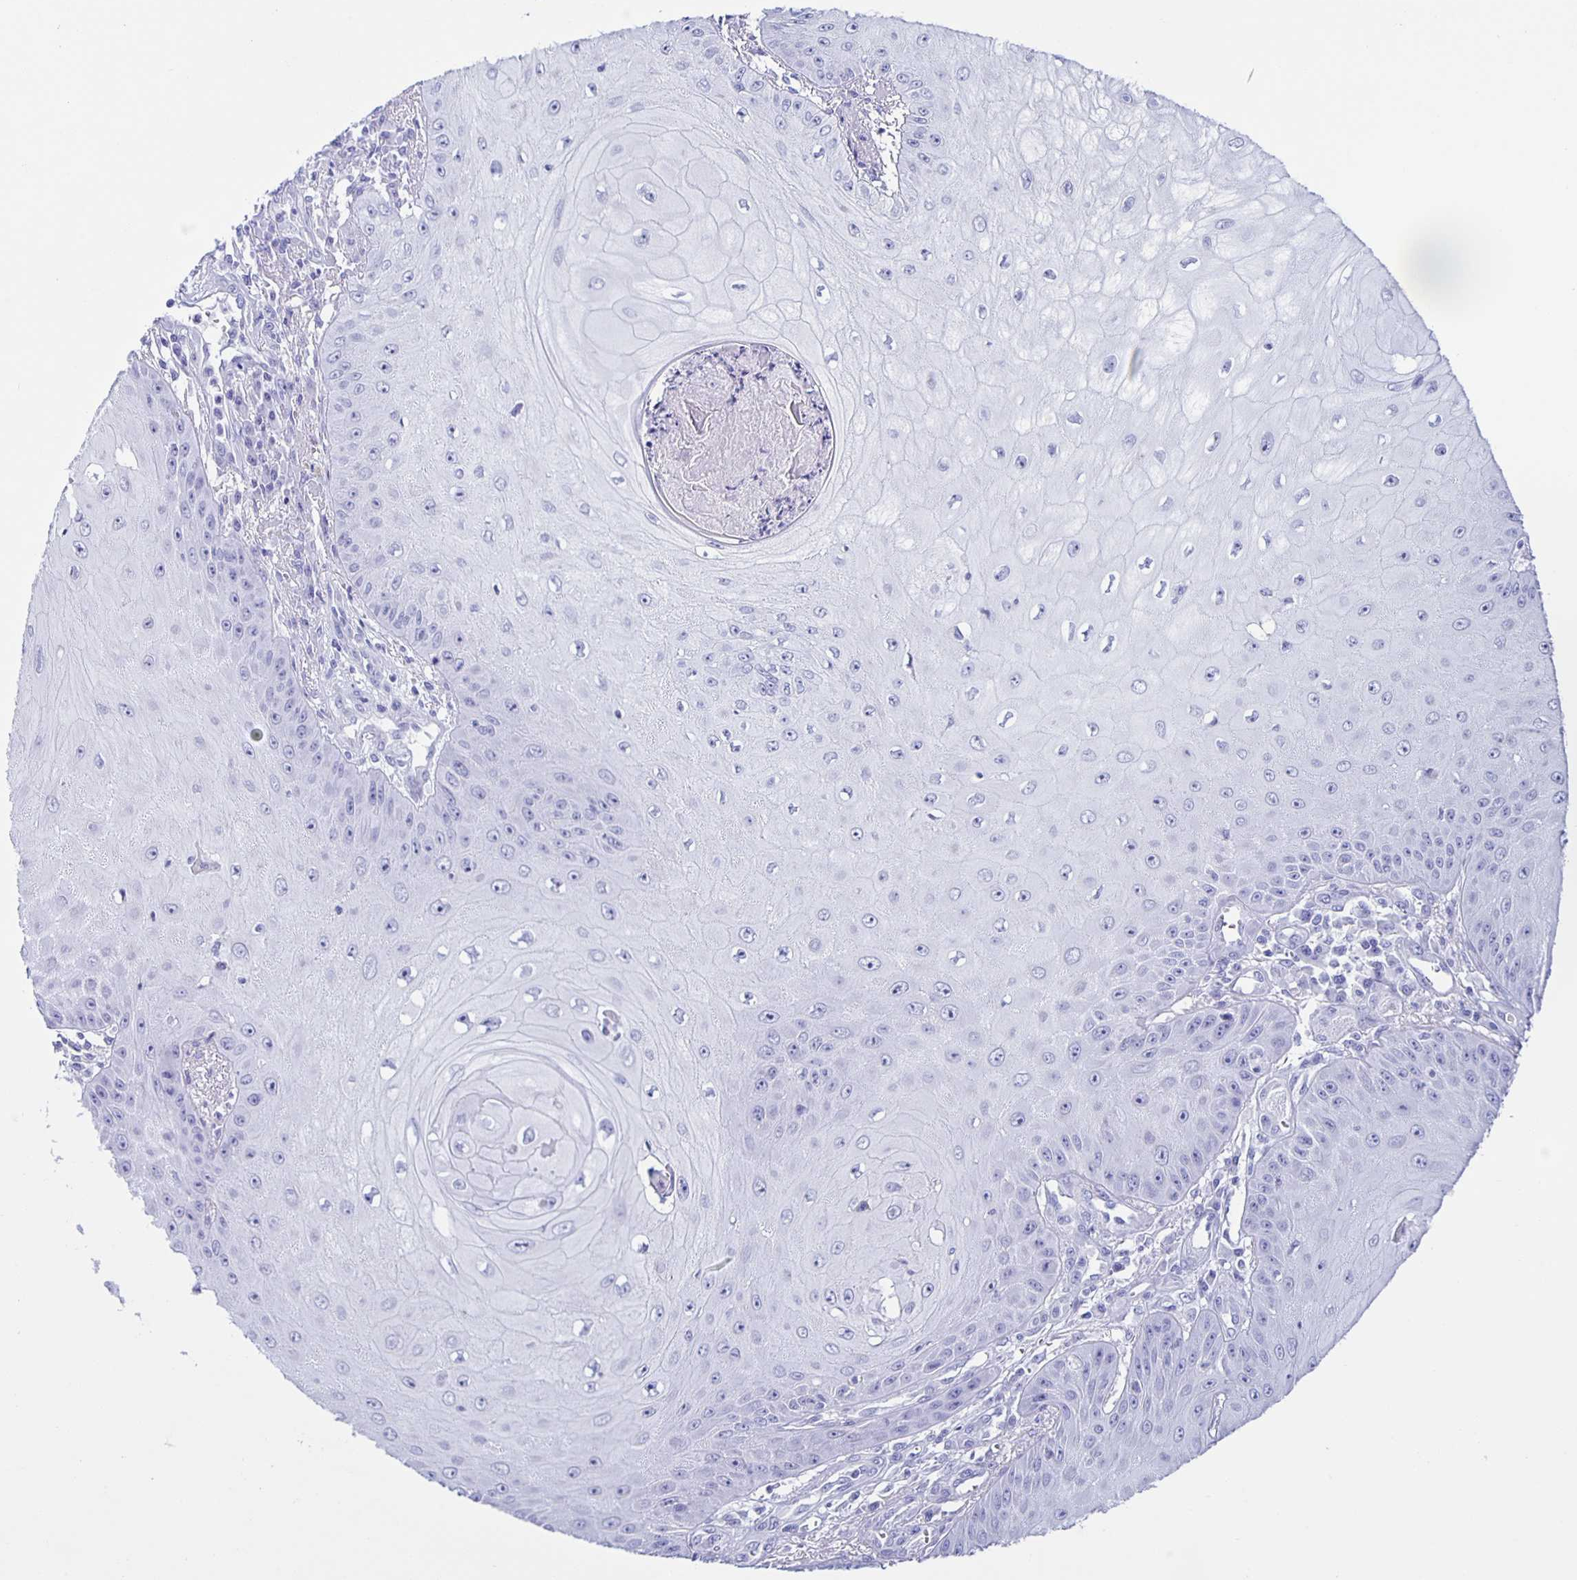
{"staining": {"intensity": "negative", "quantity": "none", "location": "none"}, "tissue": "skin cancer", "cell_type": "Tumor cells", "image_type": "cancer", "snomed": [{"axis": "morphology", "description": "Squamous cell carcinoma, NOS"}, {"axis": "topography", "description": "Skin"}], "caption": "The photomicrograph reveals no staining of tumor cells in skin cancer. (Brightfield microscopy of DAB (3,3'-diaminobenzidine) immunohistochemistry (IHC) at high magnification).", "gene": "AQP6", "patient": {"sex": "male", "age": 70}}